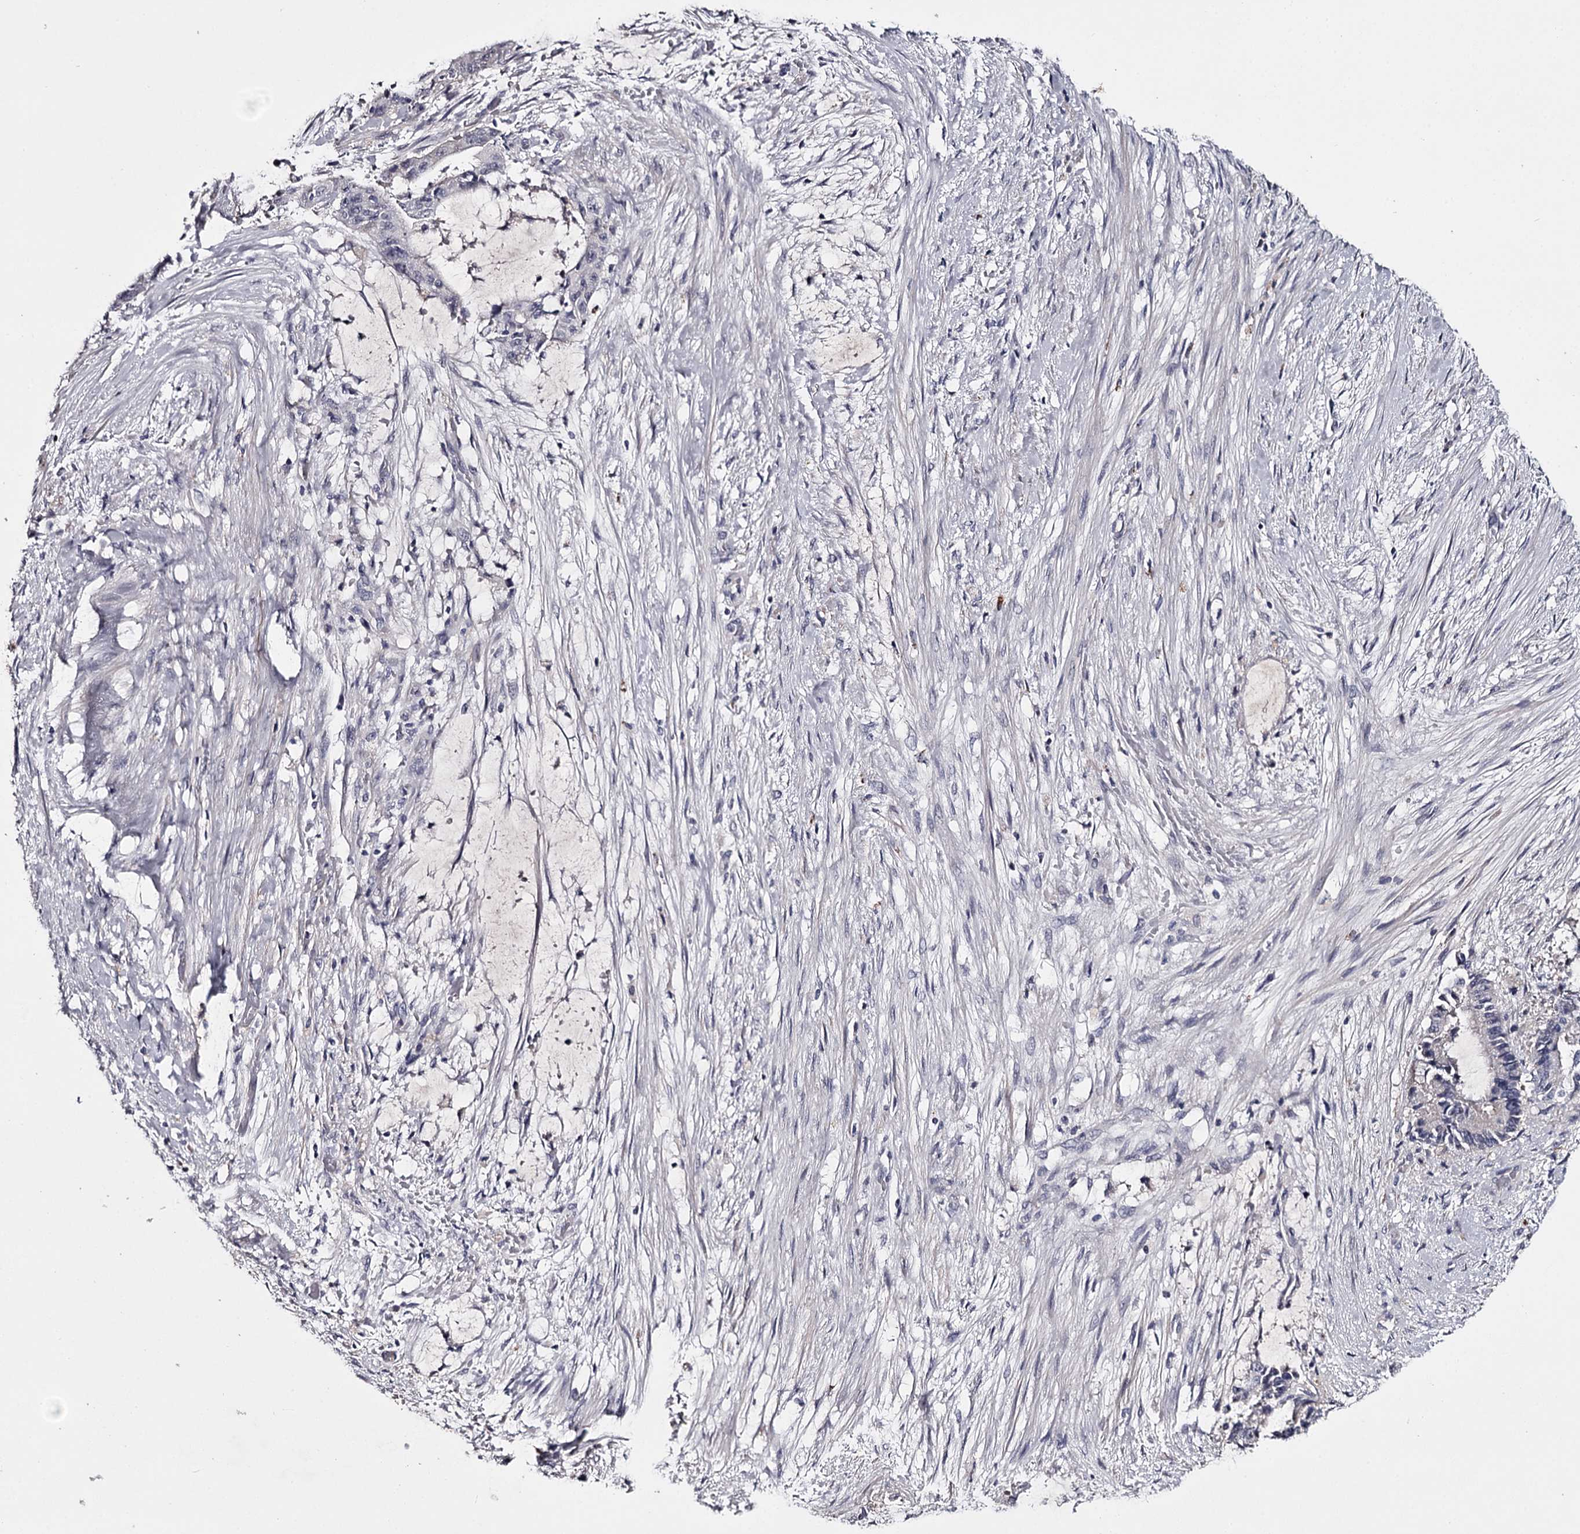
{"staining": {"intensity": "negative", "quantity": "none", "location": "none"}, "tissue": "liver cancer", "cell_type": "Tumor cells", "image_type": "cancer", "snomed": [{"axis": "morphology", "description": "Normal tissue, NOS"}, {"axis": "morphology", "description": "Cholangiocarcinoma"}, {"axis": "topography", "description": "Liver"}, {"axis": "topography", "description": "Peripheral nerve tissue"}], "caption": "Liver cholangiocarcinoma was stained to show a protein in brown. There is no significant positivity in tumor cells.", "gene": "FDXACB1", "patient": {"sex": "female", "age": 73}}